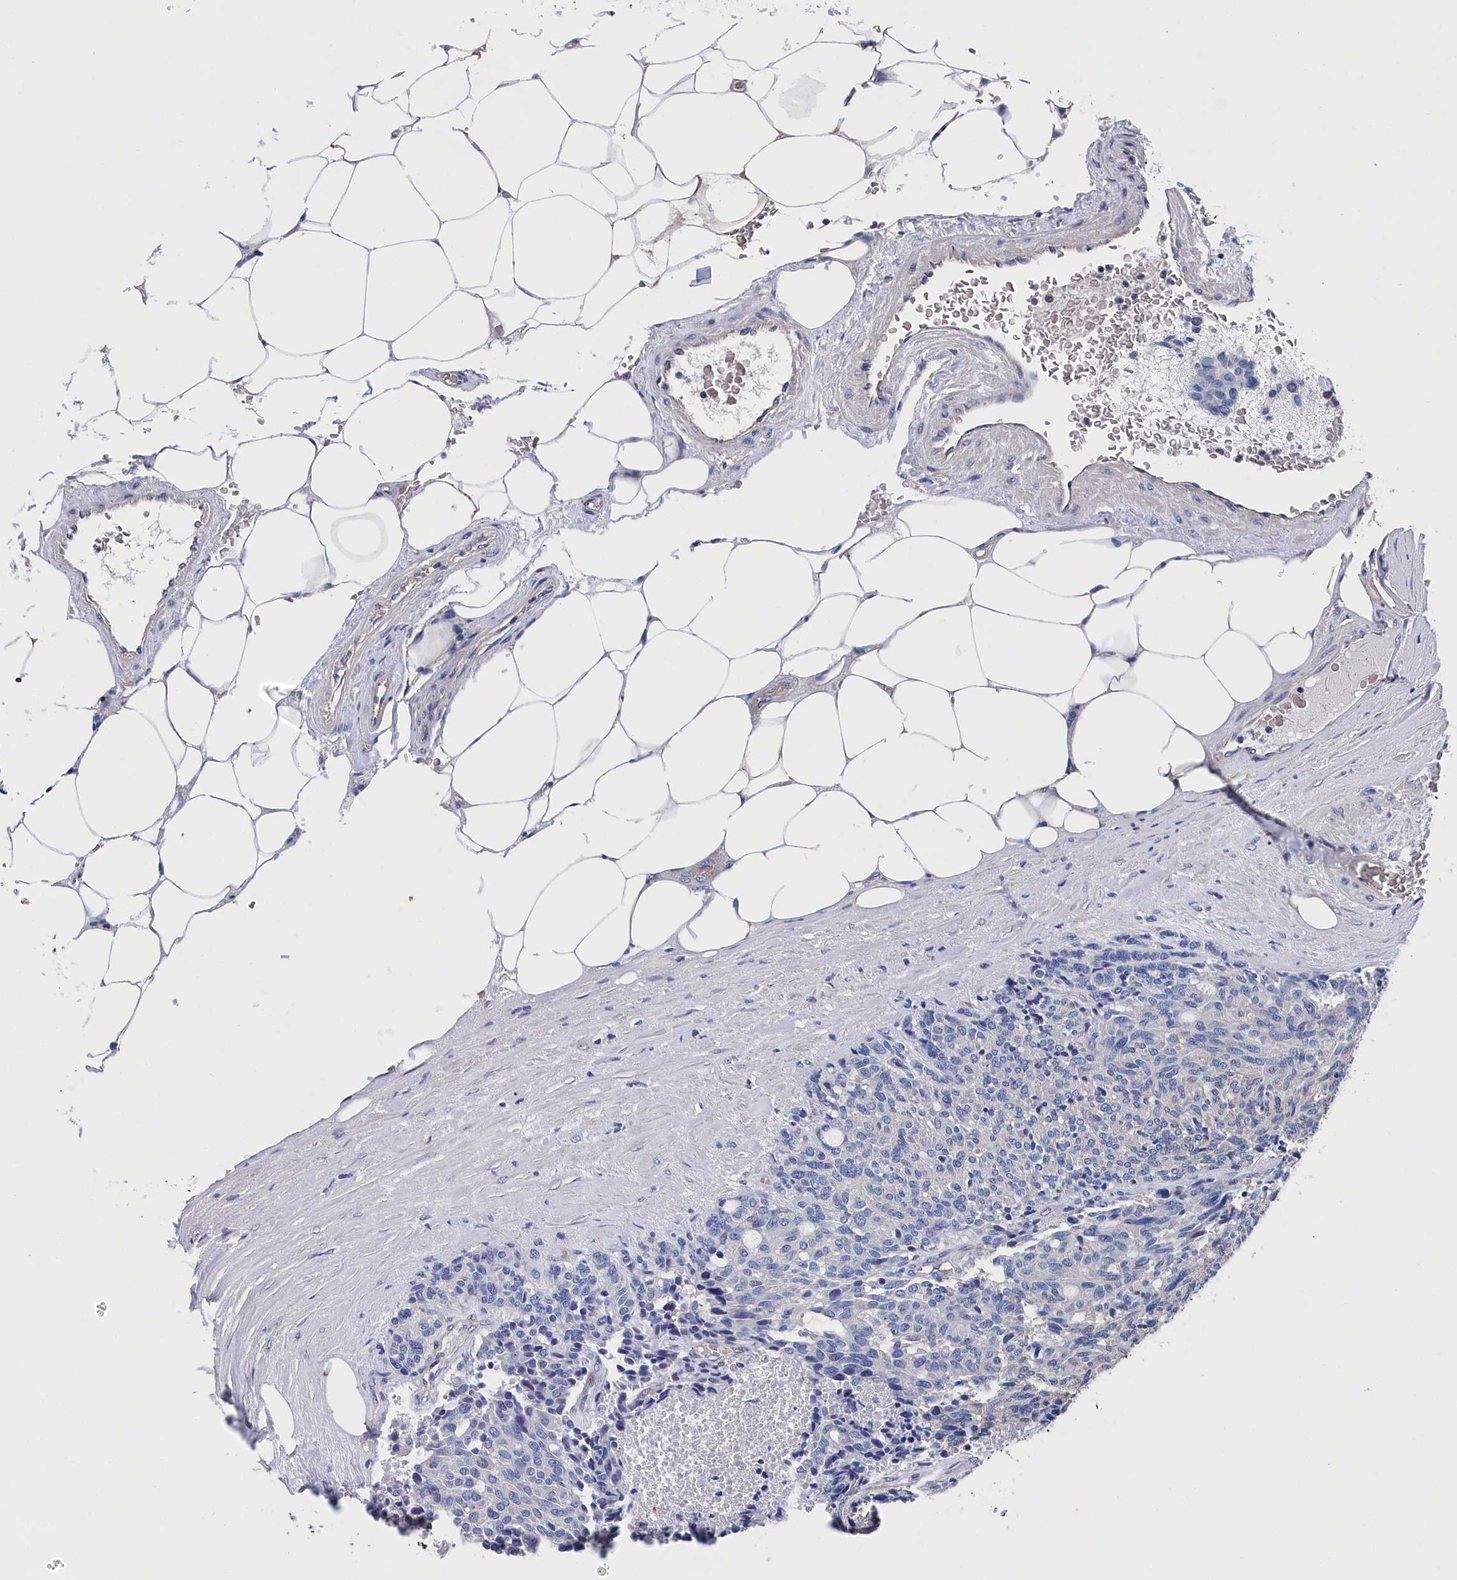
{"staining": {"intensity": "negative", "quantity": "none", "location": "none"}, "tissue": "carcinoid", "cell_type": "Tumor cells", "image_type": "cancer", "snomed": [{"axis": "morphology", "description": "Carcinoid, malignant, NOS"}, {"axis": "topography", "description": "Pancreas"}], "caption": "Micrograph shows no protein expression in tumor cells of carcinoid (malignant) tissue.", "gene": "BHMT", "patient": {"sex": "female", "age": 54}}